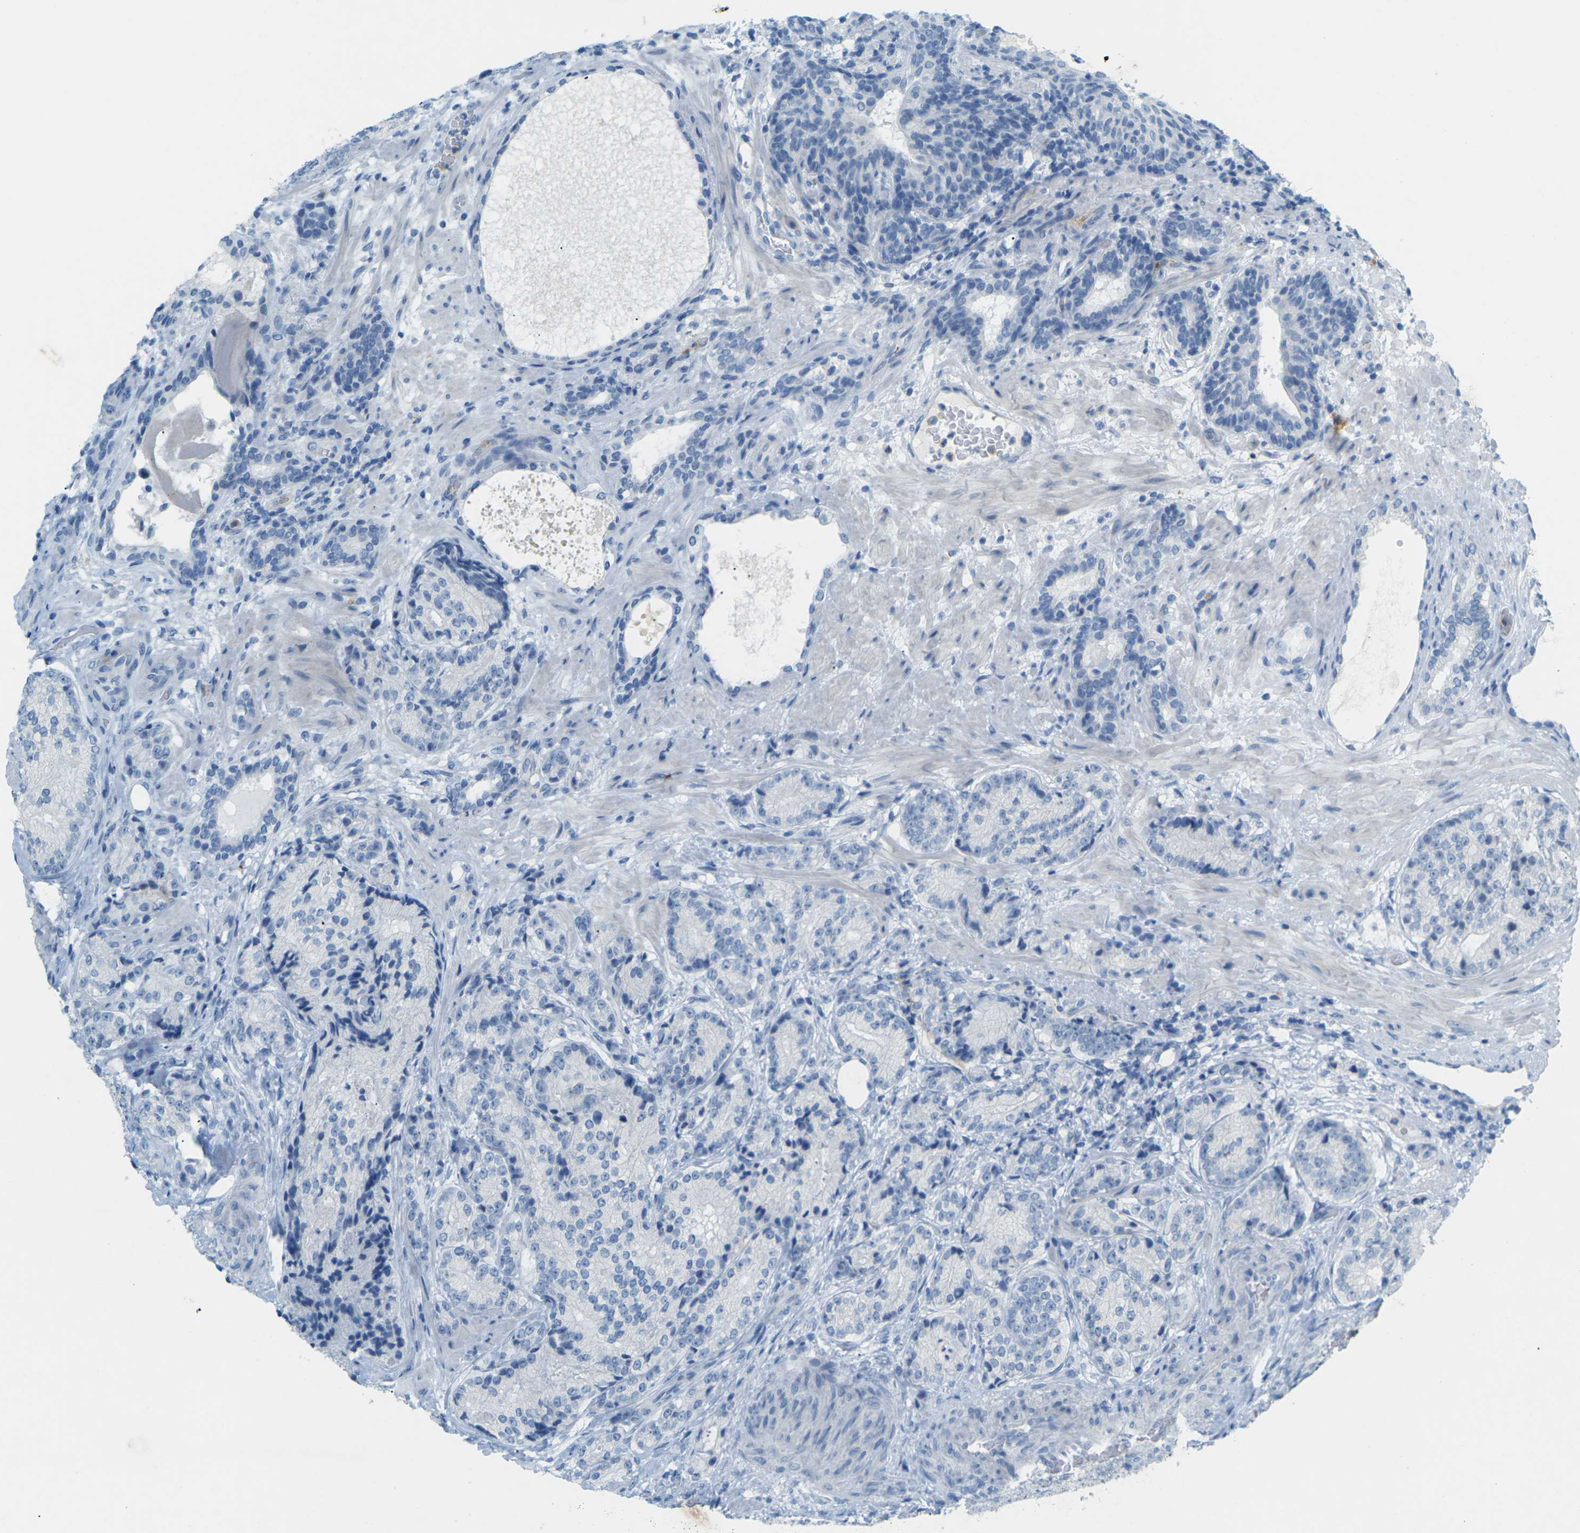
{"staining": {"intensity": "negative", "quantity": "none", "location": "none"}, "tissue": "prostate cancer", "cell_type": "Tumor cells", "image_type": "cancer", "snomed": [{"axis": "morphology", "description": "Adenocarcinoma, High grade"}, {"axis": "topography", "description": "Prostate"}], "caption": "The histopathology image displays no staining of tumor cells in adenocarcinoma (high-grade) (prostate).", "gene": "CDH16", "patient": {"sex": "male", "age": 61}}